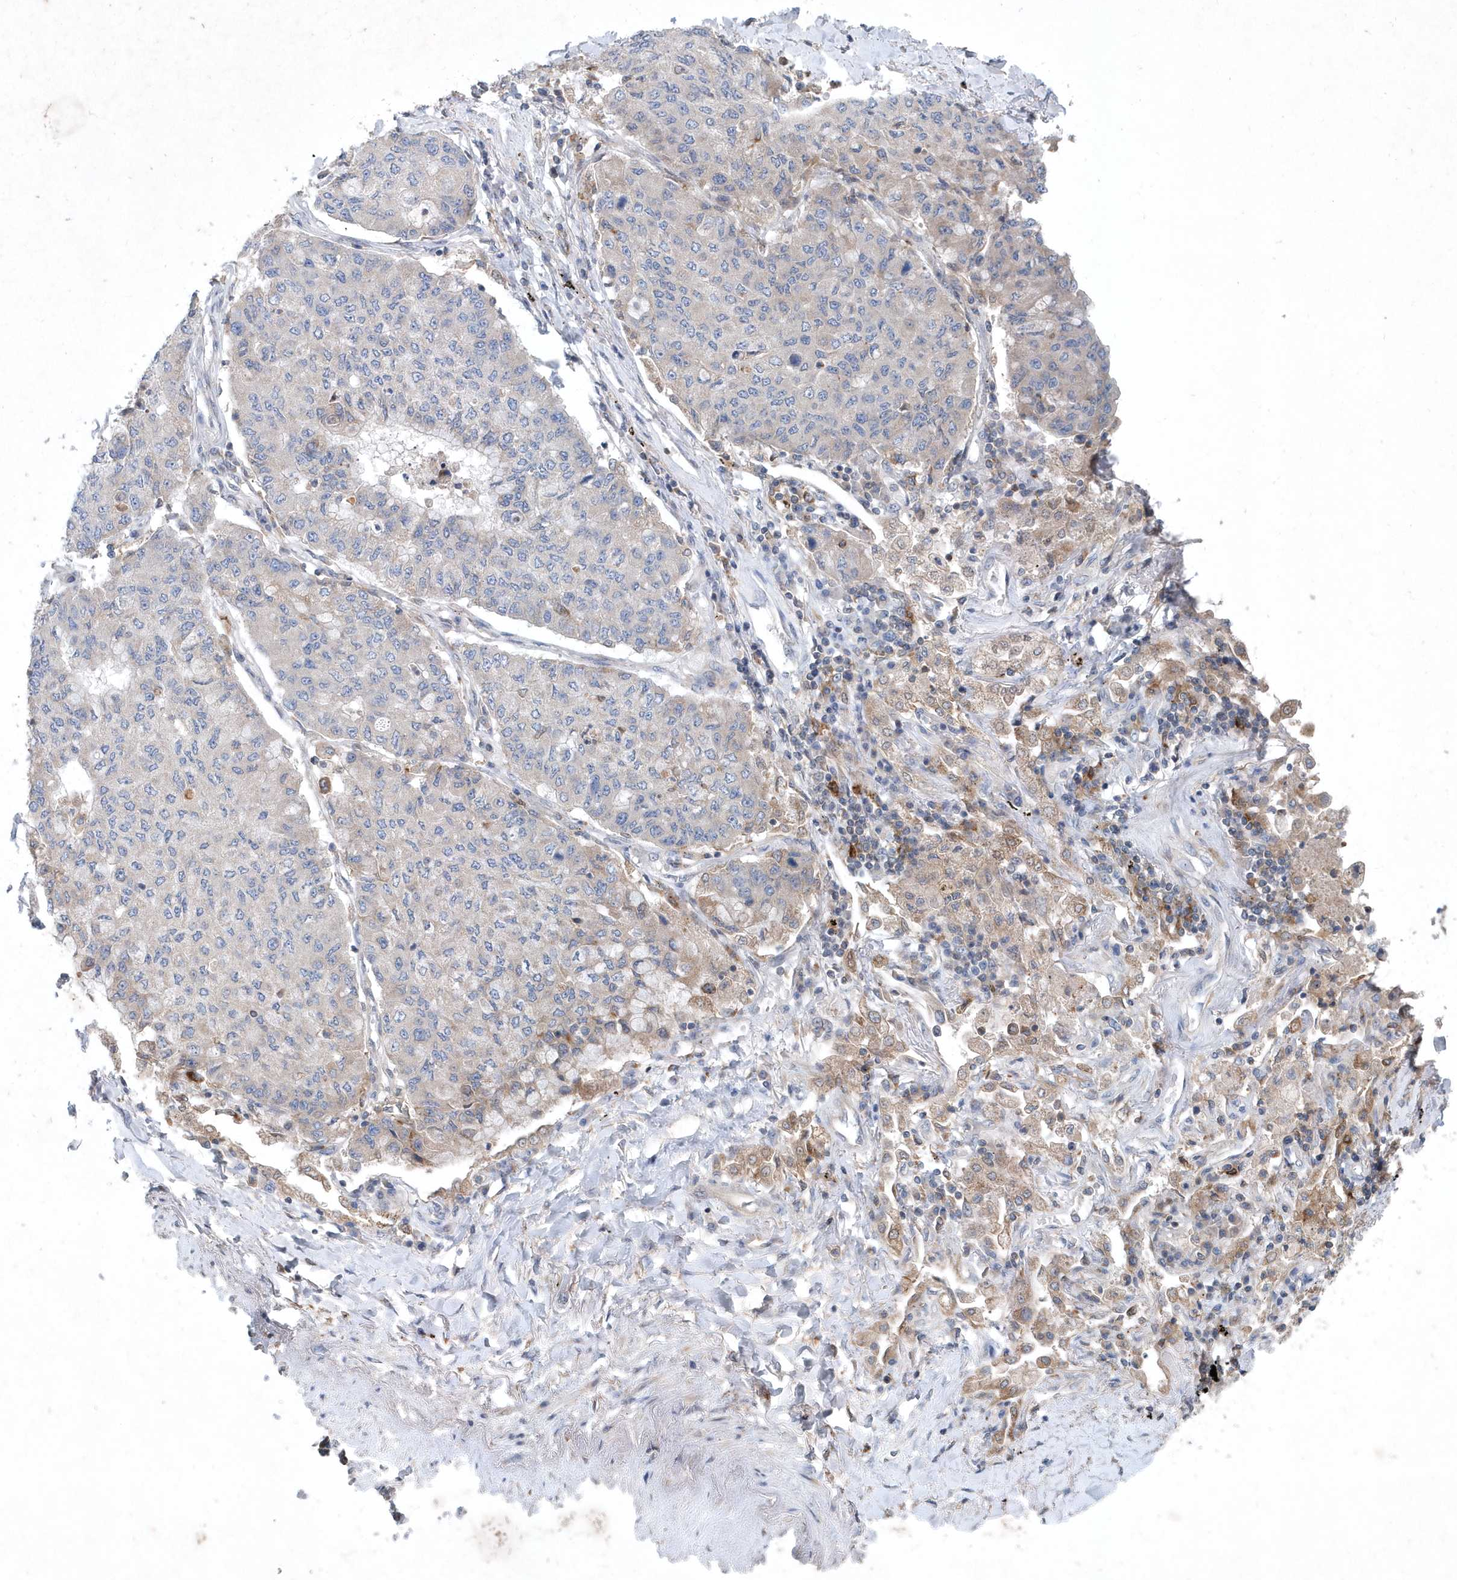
{"staining": {"intensity": "negative", "quantity": "none", "location": "none"}, "tissue": "lung cancer", "cell_type": "Tumor cells", "image_type": "cancer", "snomed": [{"axis": "morphology", "description": "Squamous cell carcinoma, NOS"}, {"axis": "topography", "description": "Lung"}], "caption": "This image is of squamous cell carcinoma (lung) stained with IHC to label a protein in brown with the nuclei are counter-stained blue. There is no expression in tumor cells.", "gene": "P2RY10", "patient": {"sex": "male", "age": 74}}